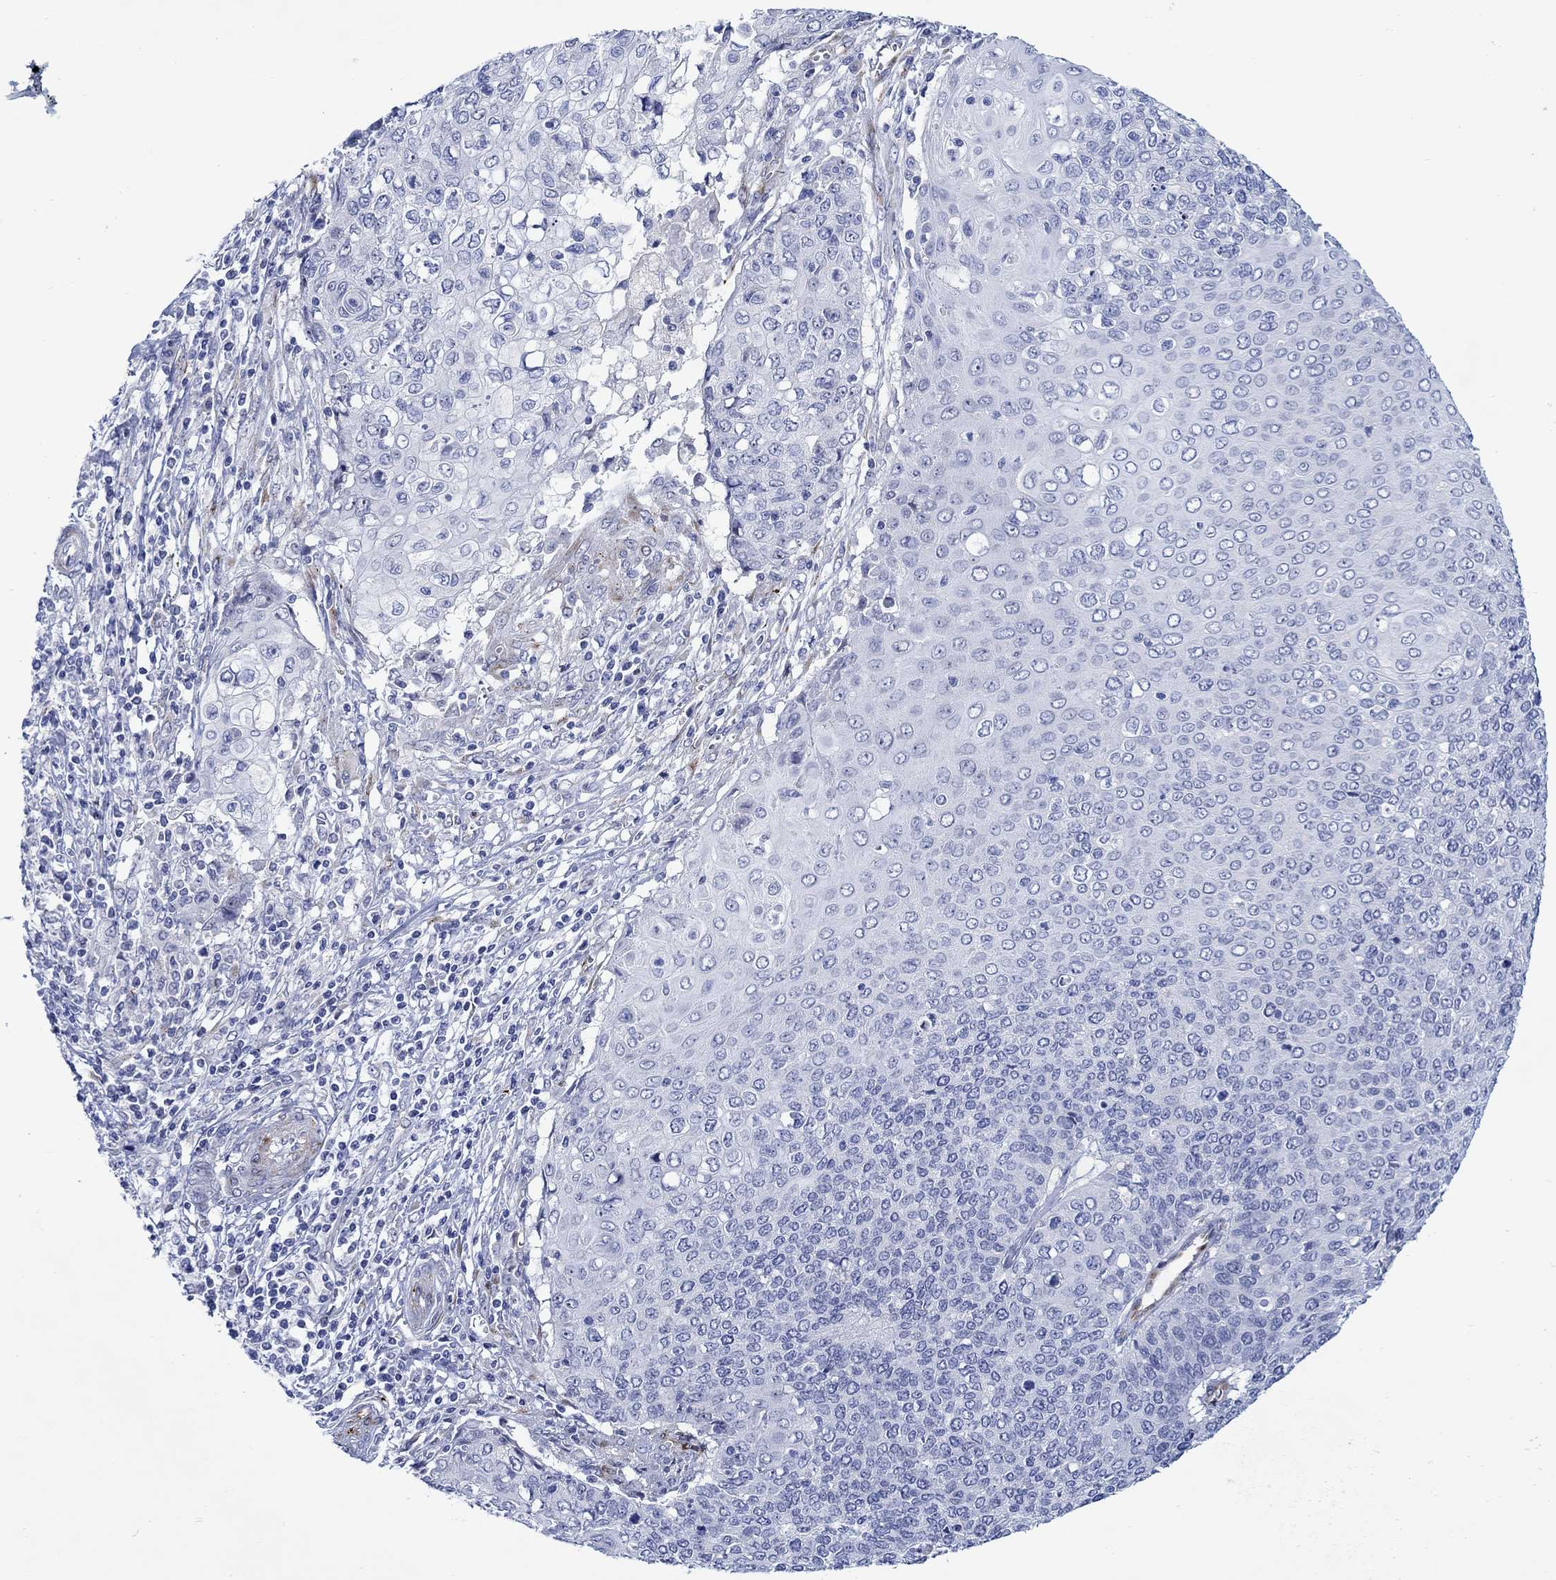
{"staining": {"intensity": "negative", "quantity": "none", "location": "none"}, "tissue": "cervical cancer", "cell_type": "Tumor cells", "image_type": "cancer", "snomed": [{"axis": "morphology", "description": "Squamous cell carcinoma, NOS"}, {"axis": "topography", "description": "Cervix"}], "caption": "This is an immunohistochemistry image of cervical squamous cell carcinoma. There is no expression in tumor cells.", "gene": "KSR2", "patient": {"sex": "female", "age": 39}}